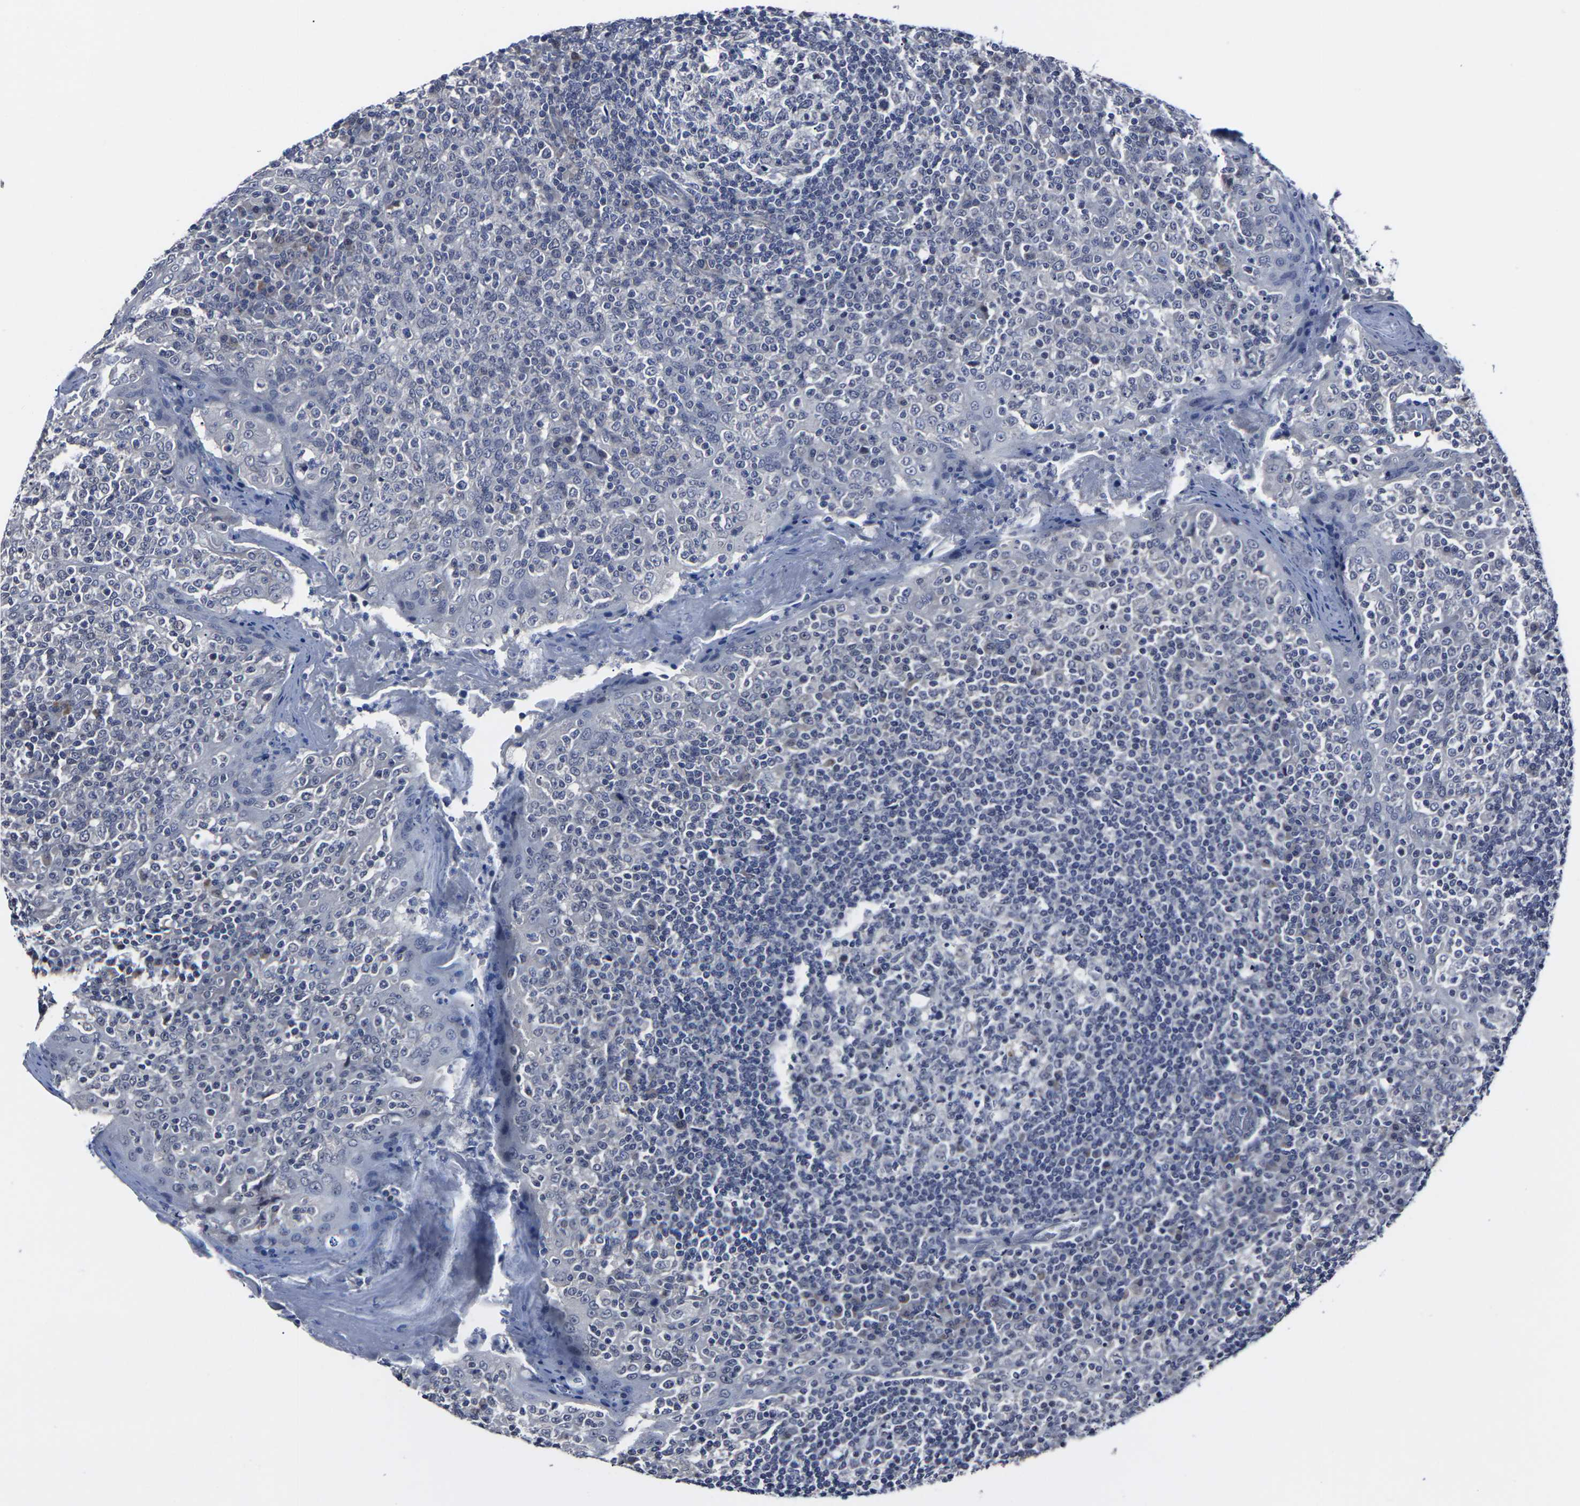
{"staining": {"intensity": "negative", "quantity": "none", "location": "none"}, "tissue": "tonsil", "cell_type": "Germinal center cells", "image_type": "normal", "snomed": [{"axis": "morphology", "description": "Normal tissue, NOS"}, {"axis": "topography", "description": "Tonsil"}], "caption": "There is no significant expression in germinal center cells of tonsil. Nuclei are stained in blue.", "gene": "MSANTD4", "patient": {"sex": "female", "age": 19}}